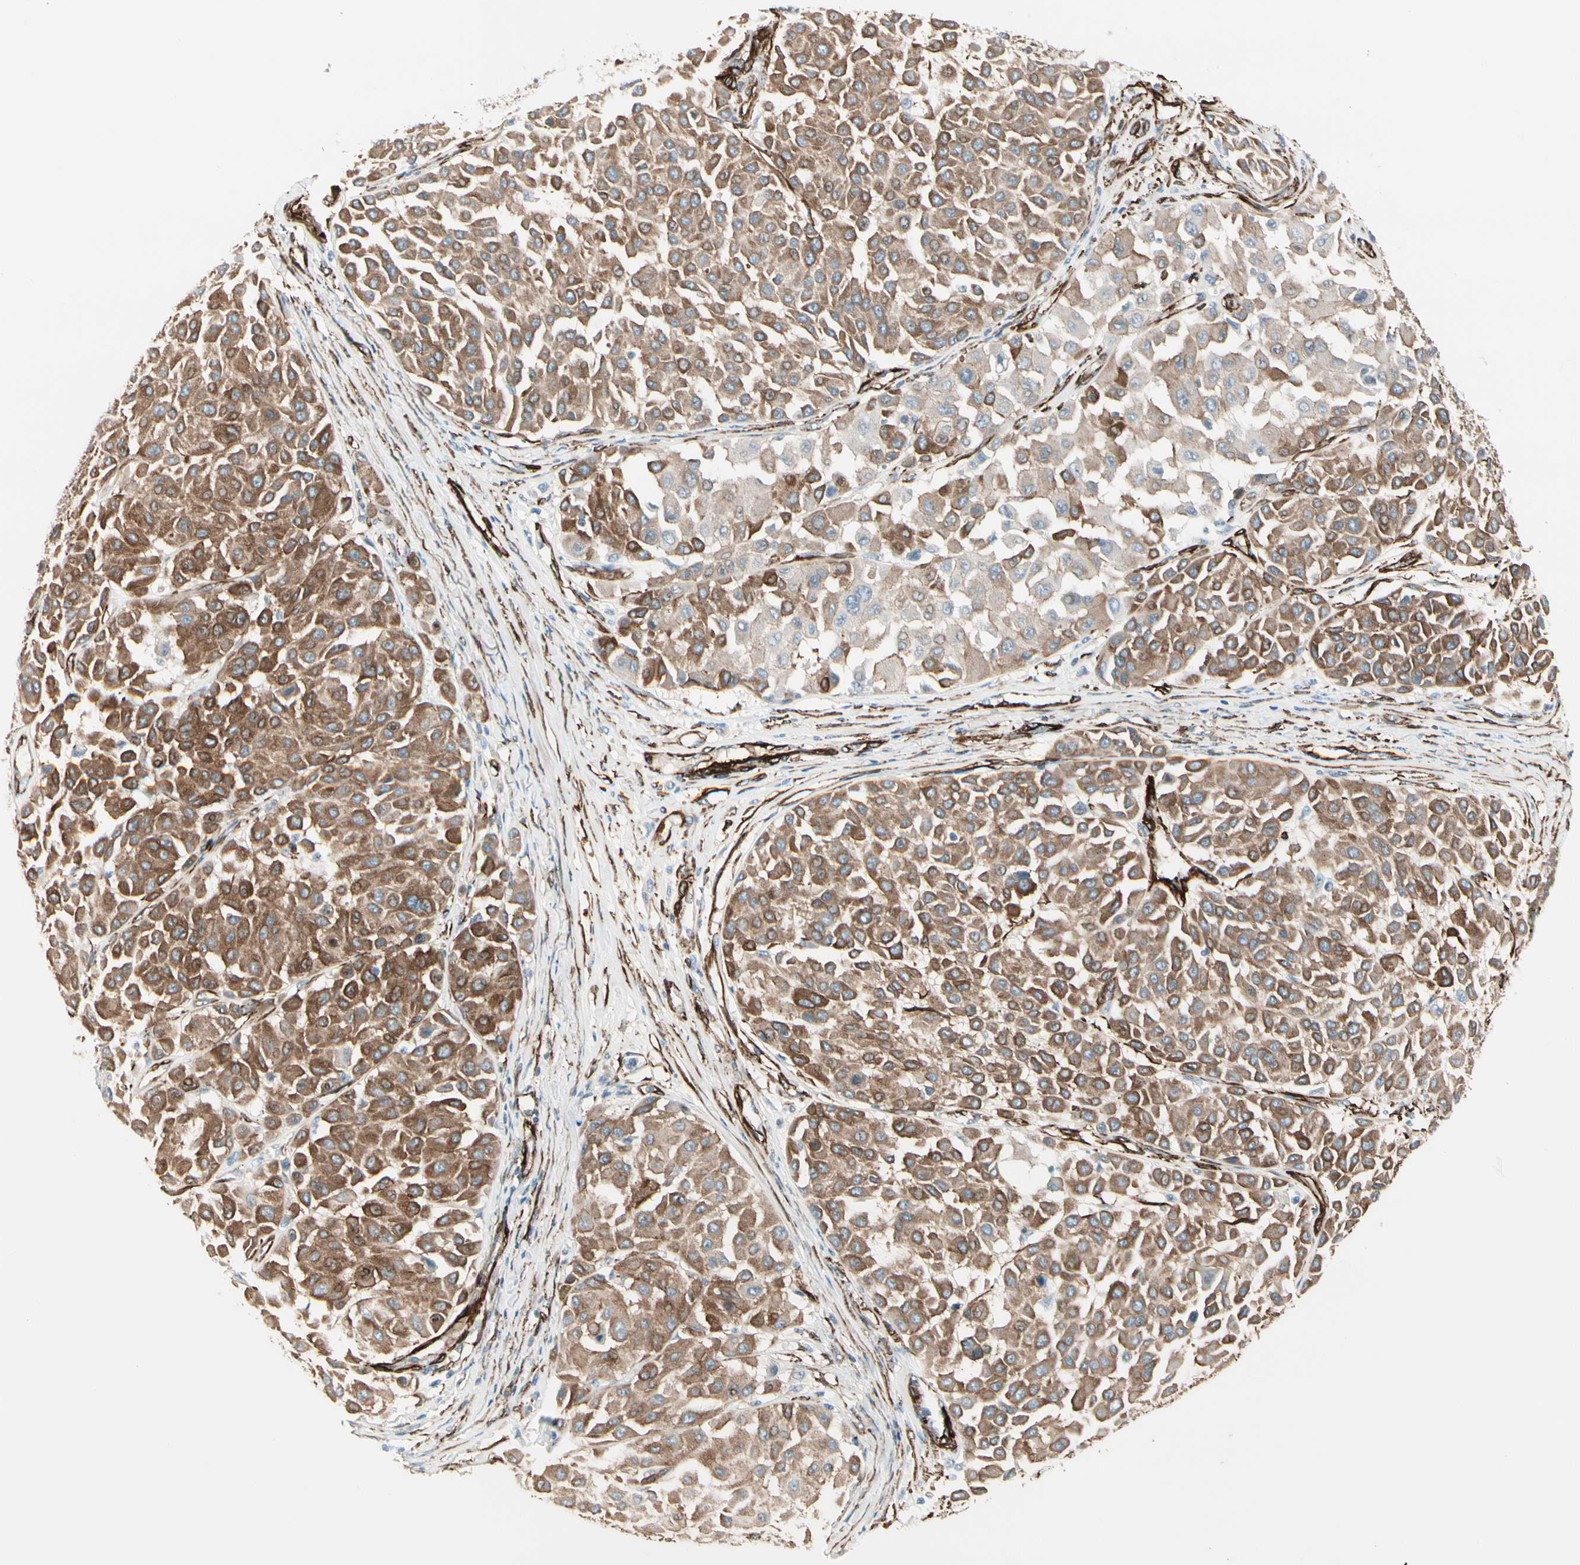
{"staining": {"intensity": "moderate", "quantity": ">75%", "location": "cytoplasmic/membranous"}, "tissue": "melanoma", "cell_type": "Tumor cells", "image_type": "cancer", "snomed": [{"axis": "morphology", "description": "Malignant melanoma, Metastatic site"}, {"axis": "topography", "description": "Soft tissue"}], "caption": "Protein staining of malignant melanoma (metastatic site) tissue shows moderate cytoplasmic/membranous expression in approximately >75% of tumor cells. The staining is performed using DAB (3,3'-diaminobenzidine) brown chromogen to label protein expression. The nuclei are counter-stained blue using hematoxylin.", "gene": "CALD1", "patient": {"sex": "male", "age": 41}}